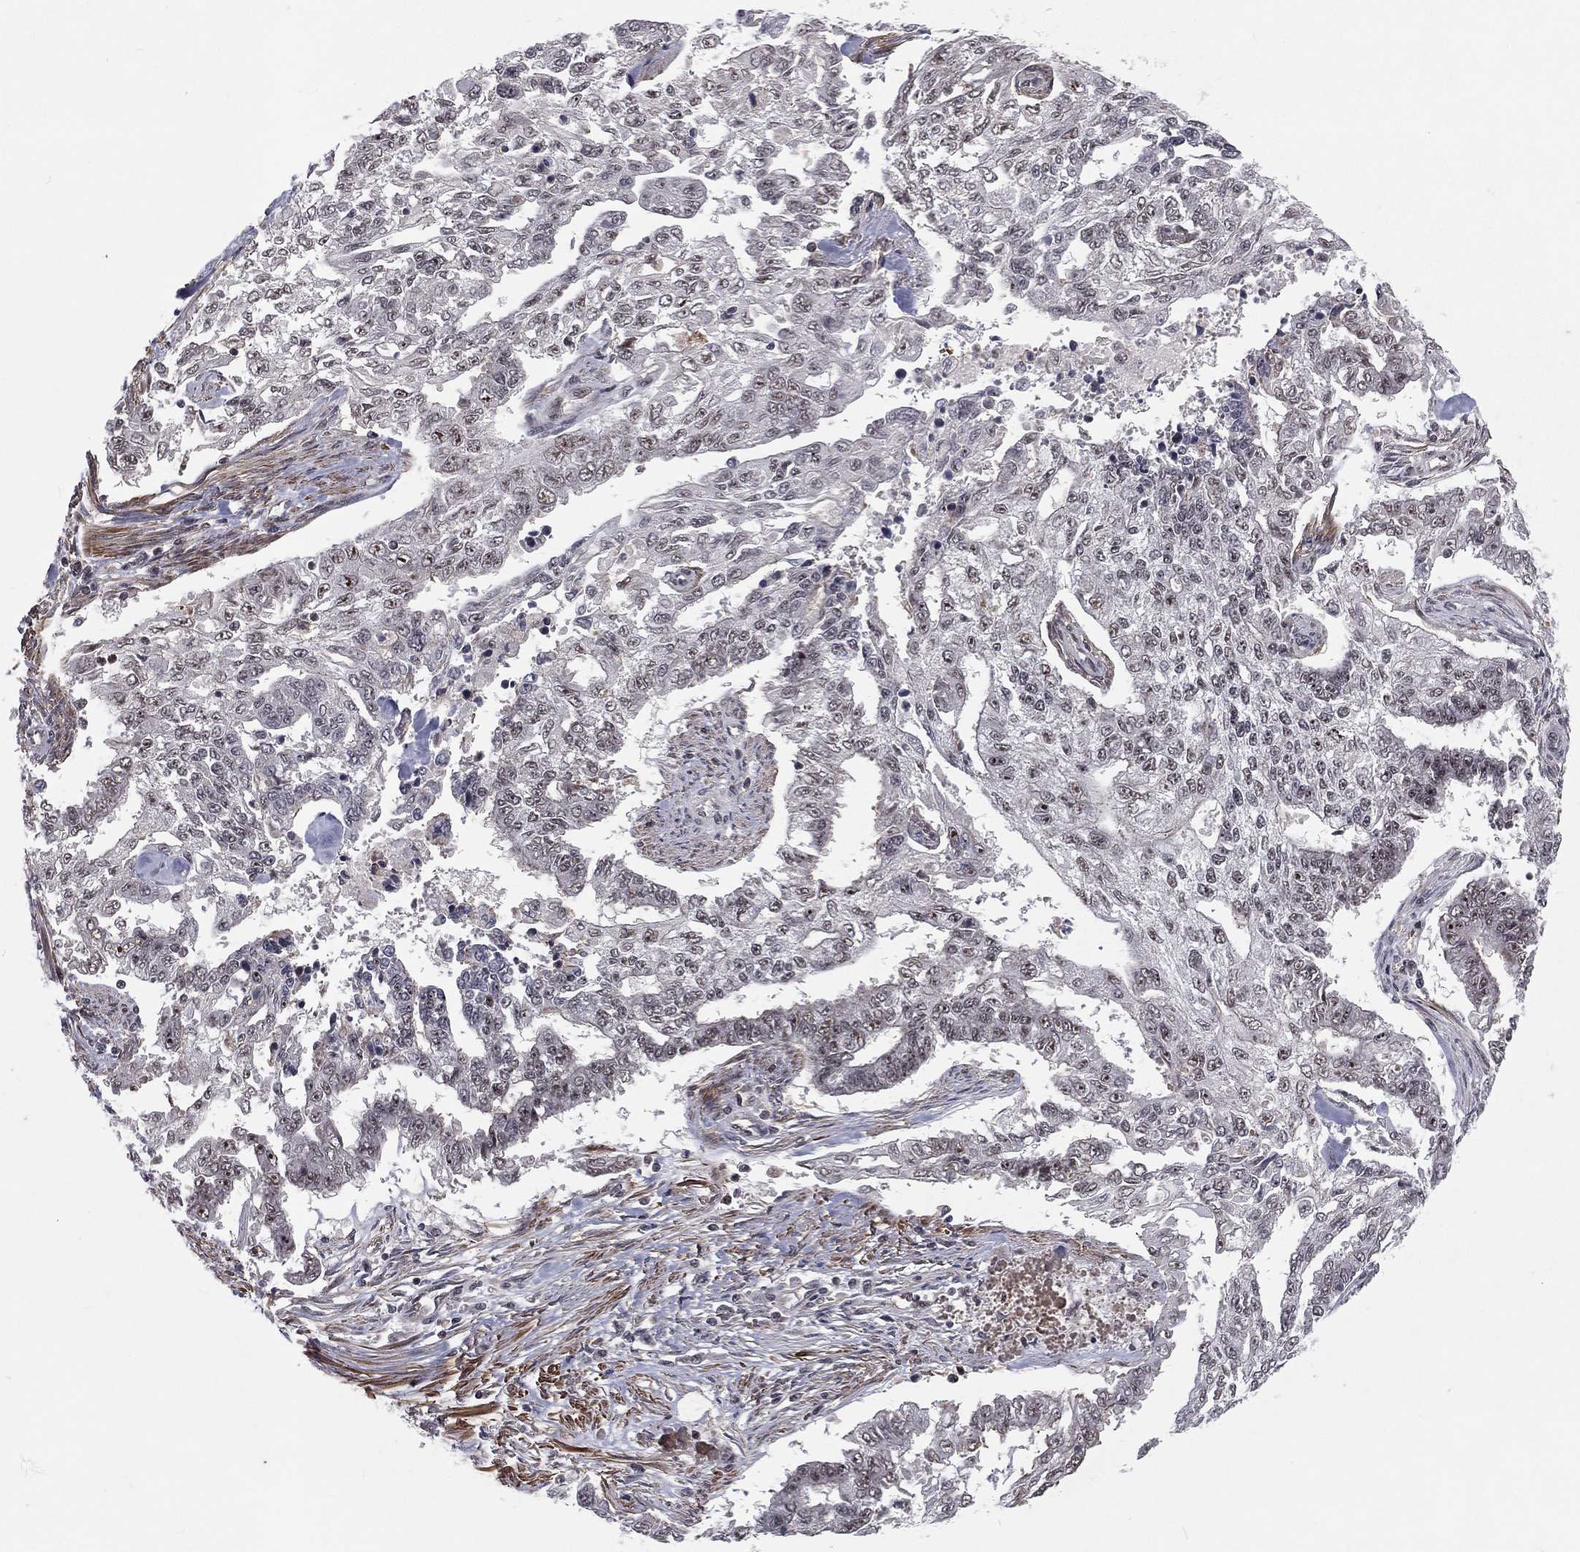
{"staining": {"intensity": "weak", "quantity": "<25%", "location": "nuclear"}, "tissue": "endometrial cancer", "cell_type": "Tumor cells", "image_type": "cancer", "snomed": [{"axis": "morphology", "description": "Adenocarcinoma, NOS"}, {"axis": "topography", "description": "Uterus"}], "caption": "IHC of human adenocarcinoma (endometrial) shows no positivity in tumor cells.", "gene": "MORC2", "patient": {"sex": "female", "age": 59}}